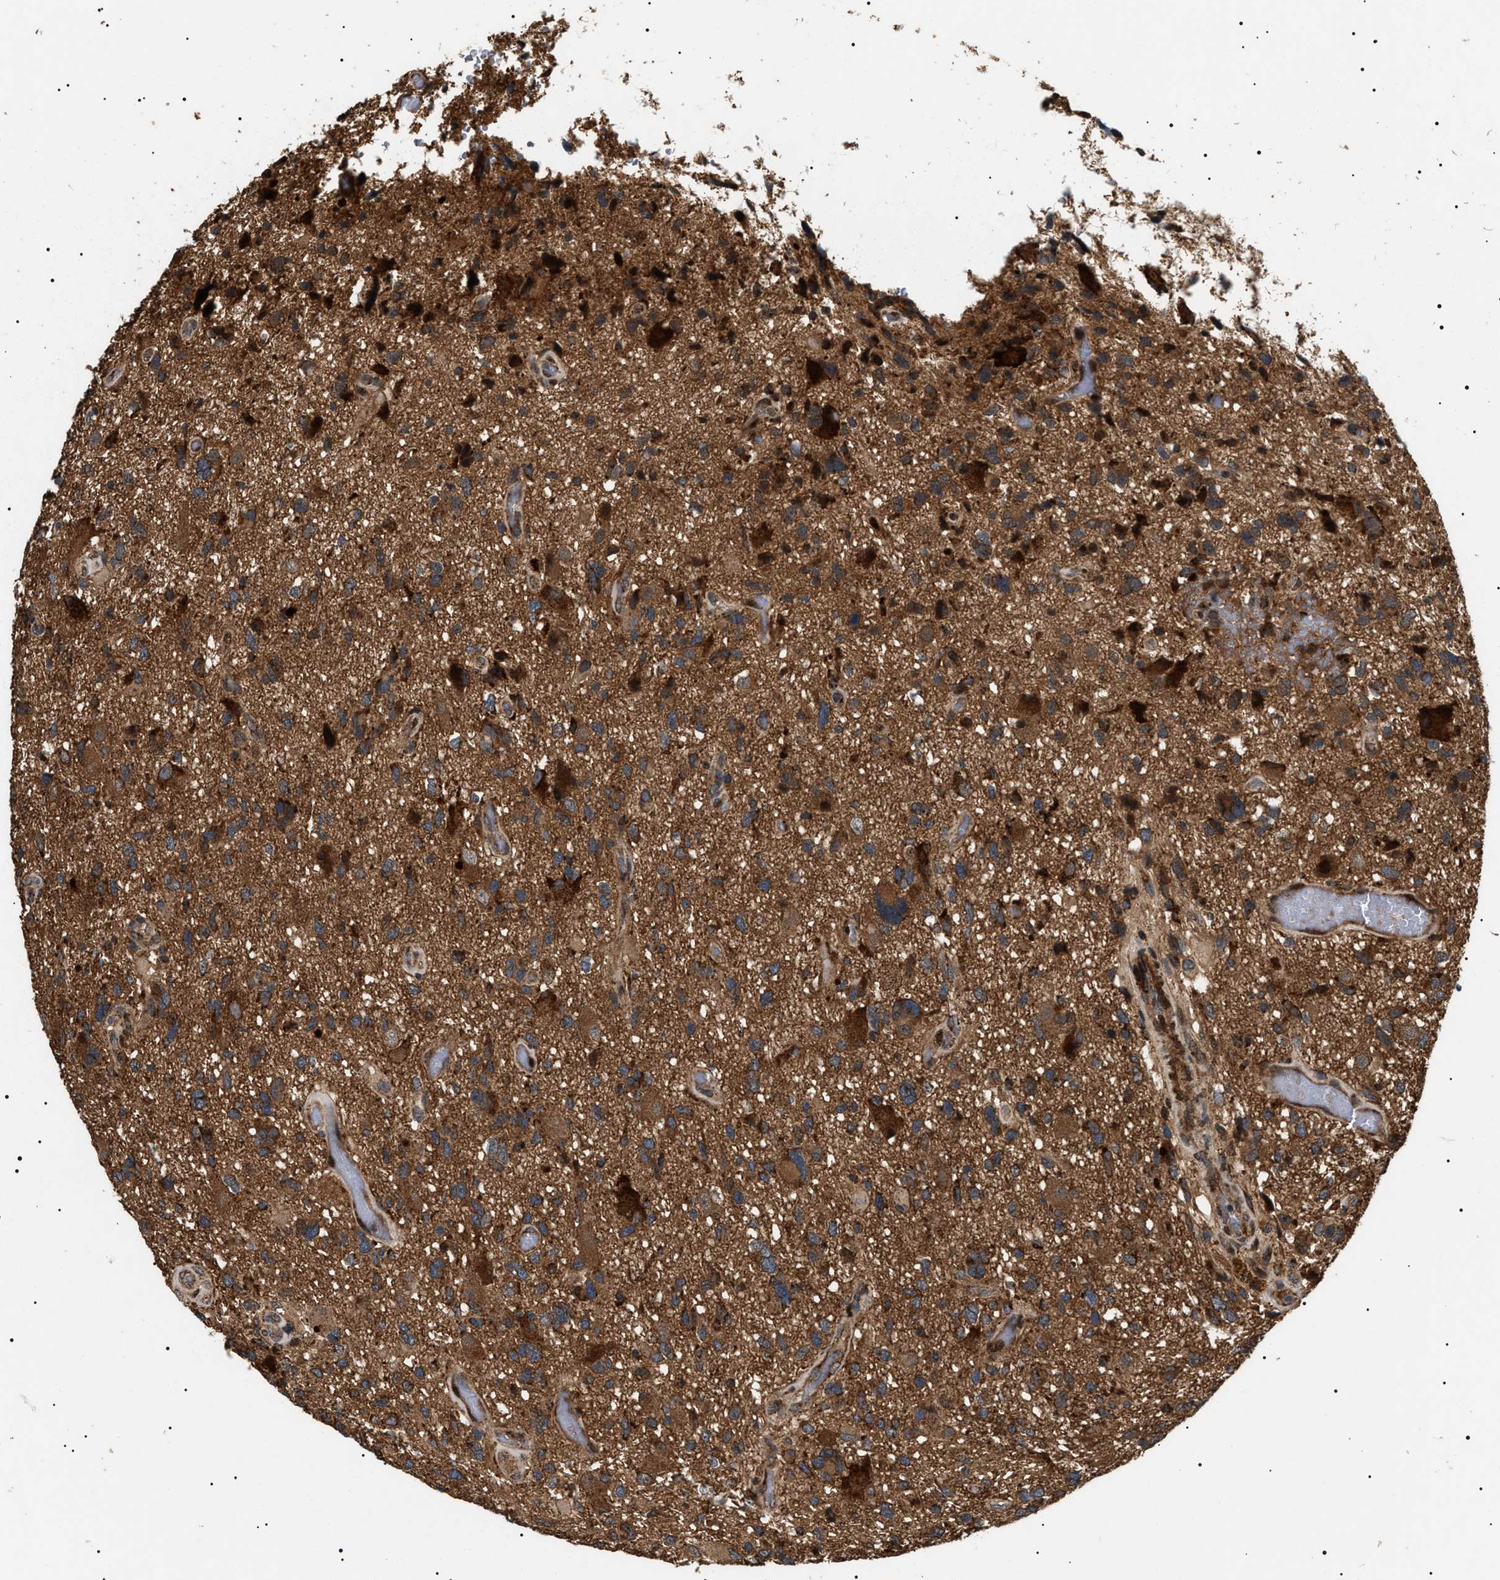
{"staining": {"intensity": "moderate", "quantity": ">75%", "location": "cytoplasmic/membranous"}, "tissue": "glioma", "cell_type": "Tumor cells", "image_type": "cancer", "snomed": [{"axis": "morphology", "description": "Glioma, malignant, High grade"}, {"axis": "topography", "description": "Brain"}], "caption": "The image shows staining of high-grade glioma (malignant), revealing moderate cytoplasmic/membranous protein positivity (brown color) within tumor cells. Using DAB (3,3'-diaminobenzidine) (brown) and hematoxylin (blue) stains, captured at high magnification using brightfield microscopy.", "gene": "ZBTB26", "patient": {"sex": "male", "age": 33}}